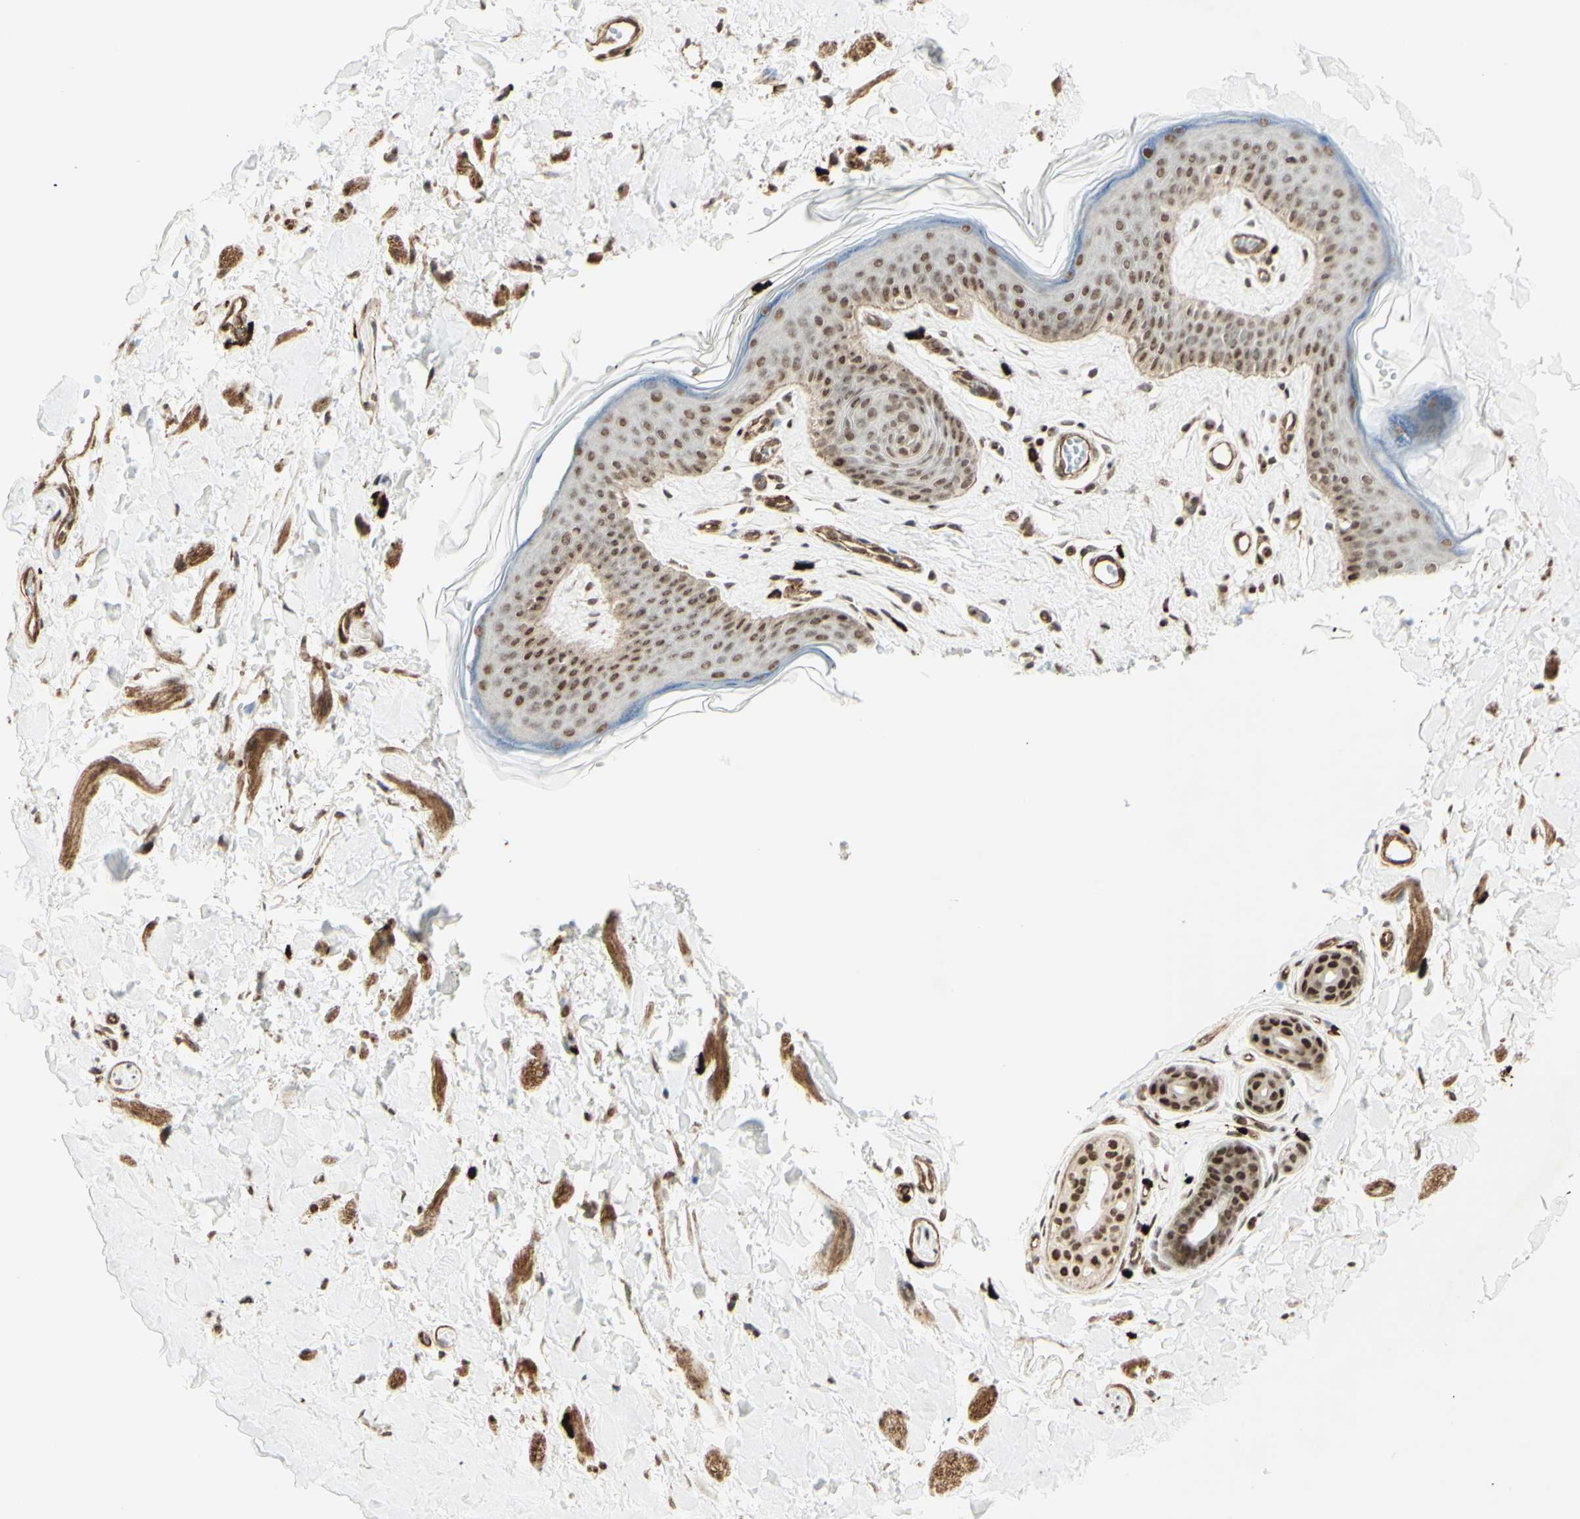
{"staining": {"intensity": "weak", "quantity": ">75%", "location": "nuclear"}, "tissue": "skin", "cell_type": "Epidermal cells", "image_type": "normal", "snomed": [{"axis": "morphology", "description": "Normal tissue, NOS"}, {"axis": "morphology", "description": "Inflammation, NOS"}, {"axis": "topography", "description": "Vulva"}], "caption": "The immunohistochemical stain labels weak nuclear positivity in epidermal cells of benign skin. (brown staining indicates protein expression, while blue staining denotes nuclei).", "gene": "ZMYM6", "patient": {"sex": "female", "age": 84}}